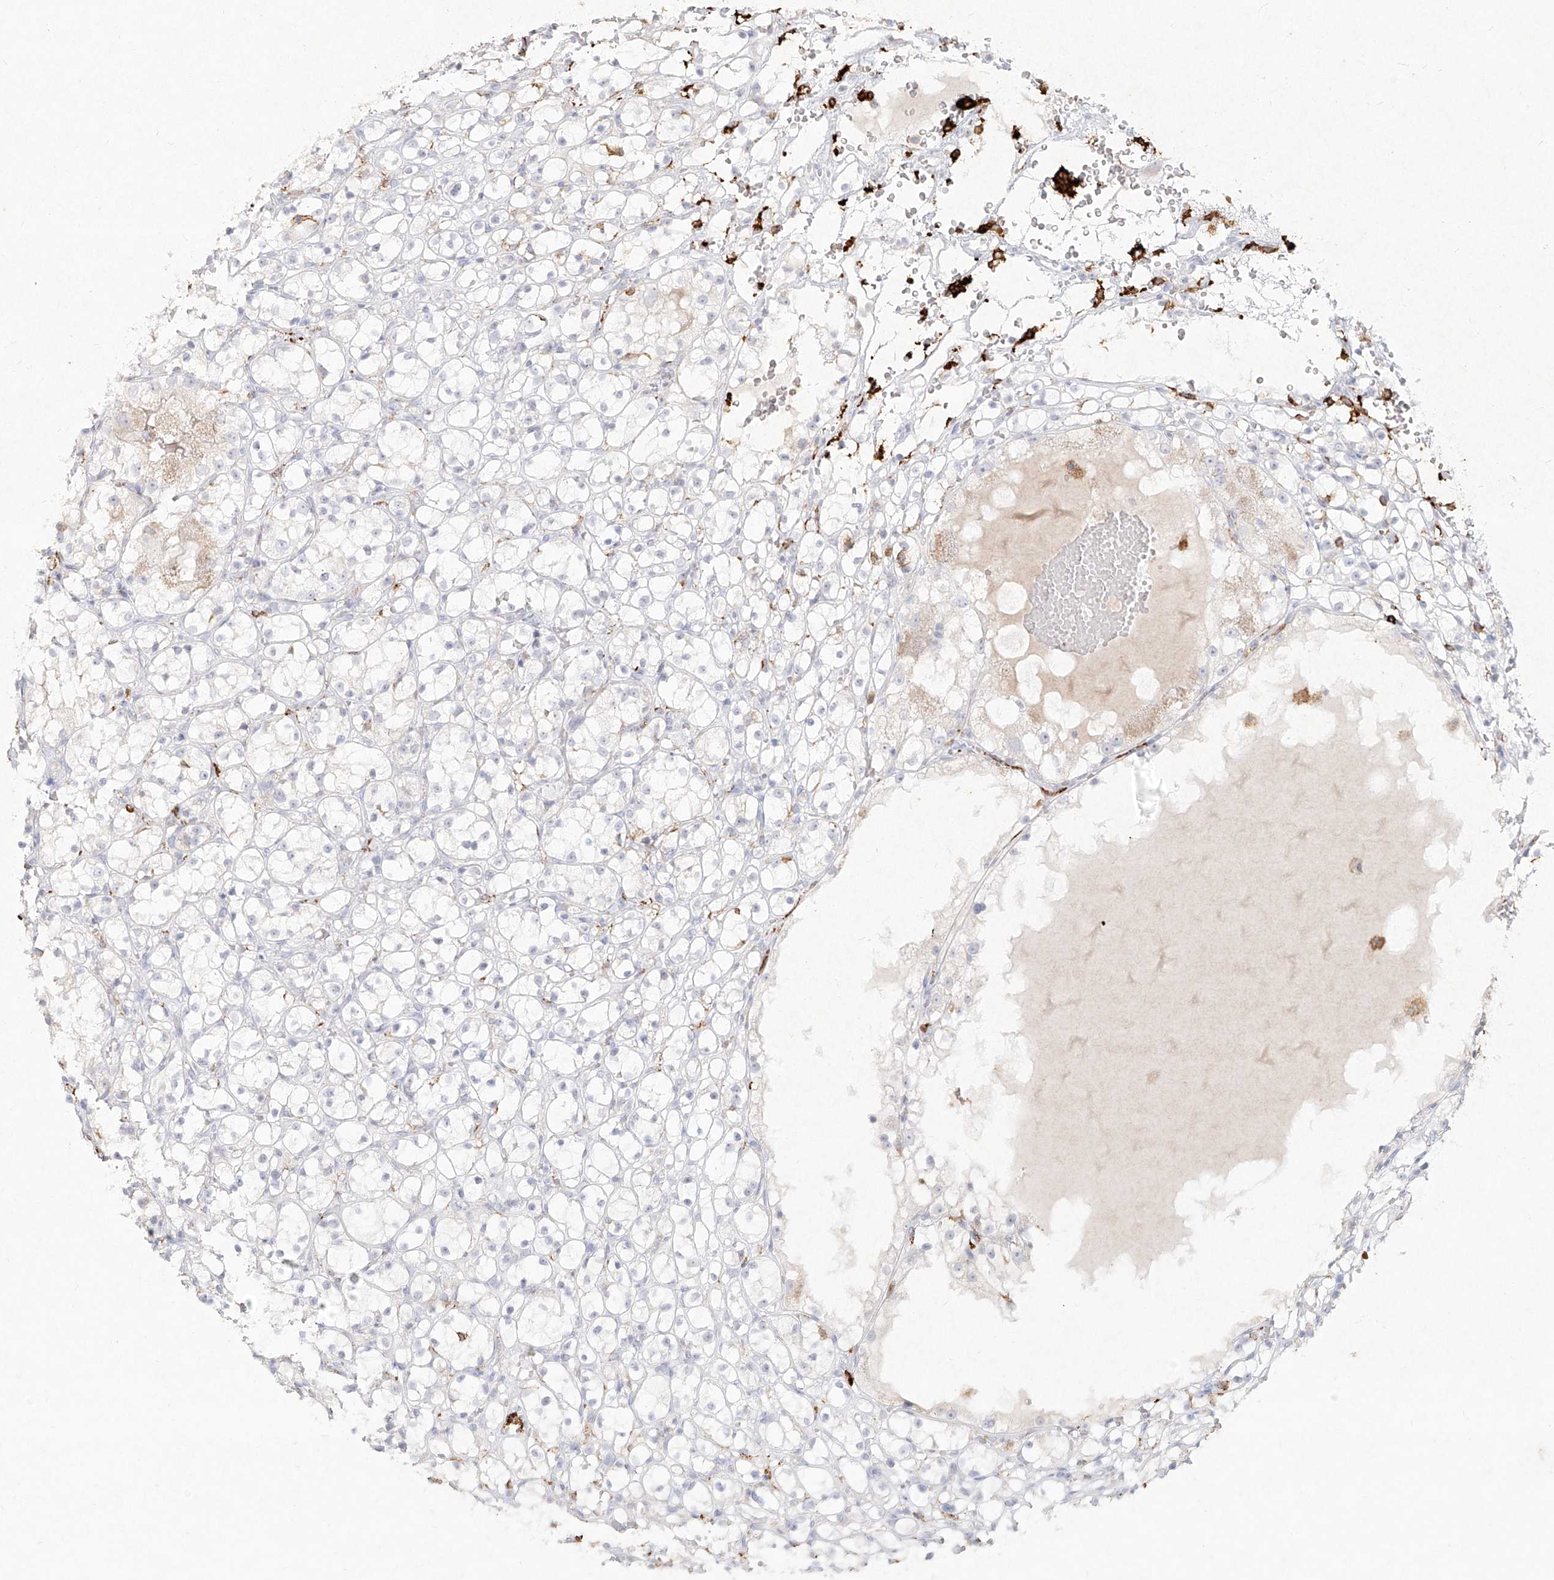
{"staining": {"intensity": "negative", "quantity": "none", "location": "none"}, "tissue": "renal cancer", "cell_type": "Tumor cells", "image_type": "cancer", "snomed": [{"axis": "morphology", "description": "Adenocarcinoma, NOS"}, {"axis": "topography", "description": "Kidney"}], "caption": "Immunohistochemical staining of human renal cancer exhibits no significant staining in tumor cells. The staining is performed using DAB brown chromogen with nuclei counter-stained in using hematoxylin.", "gene": "CD209", "patient": {"sex": "male", "age": 61}}